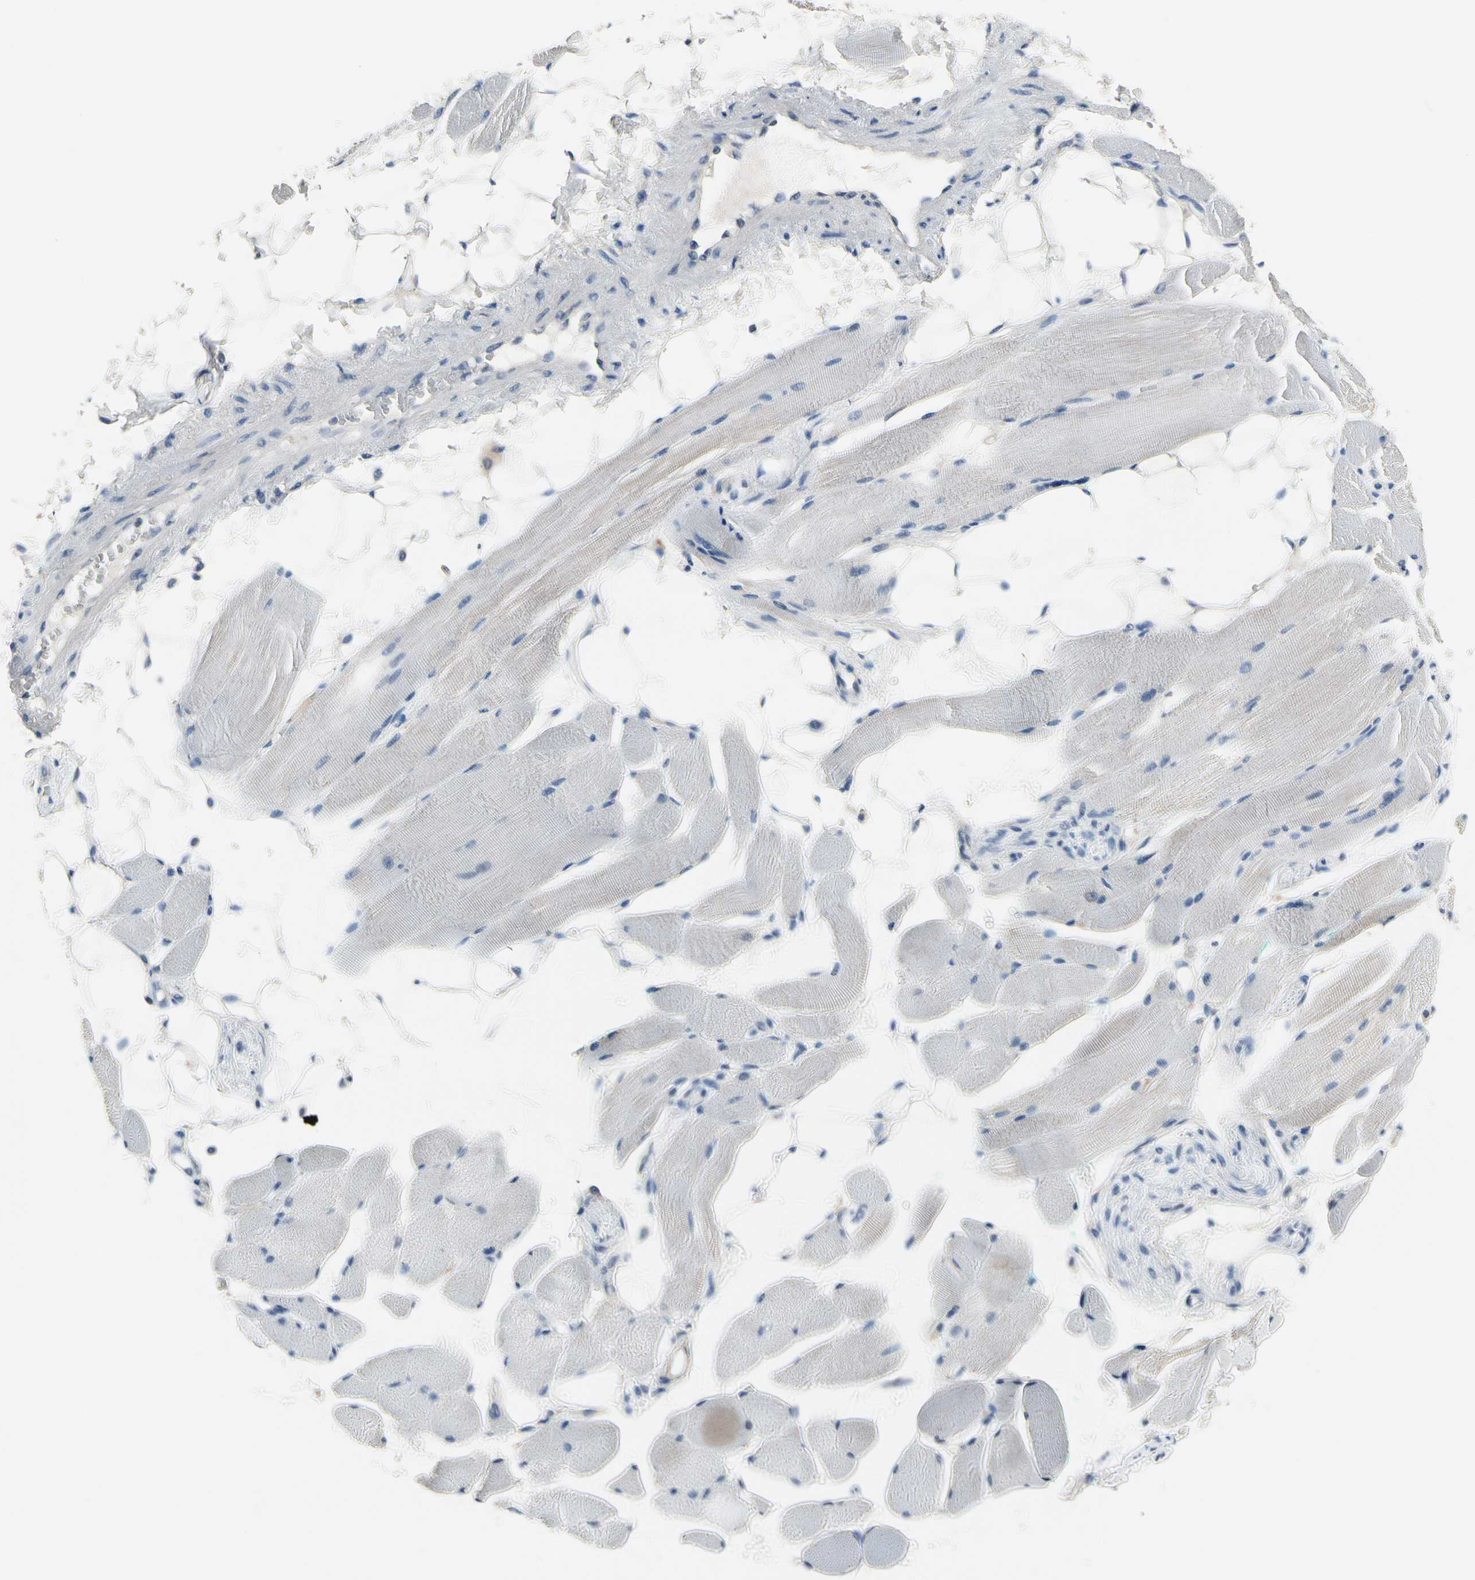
{"staining": {"intensity": "negative", "quantity": "none", "location": "none"}, "tissue": "skeletal muscle", "cell_type": "Myocytes", "image_type": "normal", "snomed": [{"axis": "morphology", "description": "Normal tissue, NOS"}, {"axis": "topography", "description": "Skeletal muscle"}, {"axis": "topography", "description": "Peripheral nerve tissue"}], "caption": "Immunohistochemical staining of unremarkable skeletal muscle demonstrates no significant positivity in myocytes.", "gene": "SELENOK", "patient": {"sex": "female", "age": 84}}